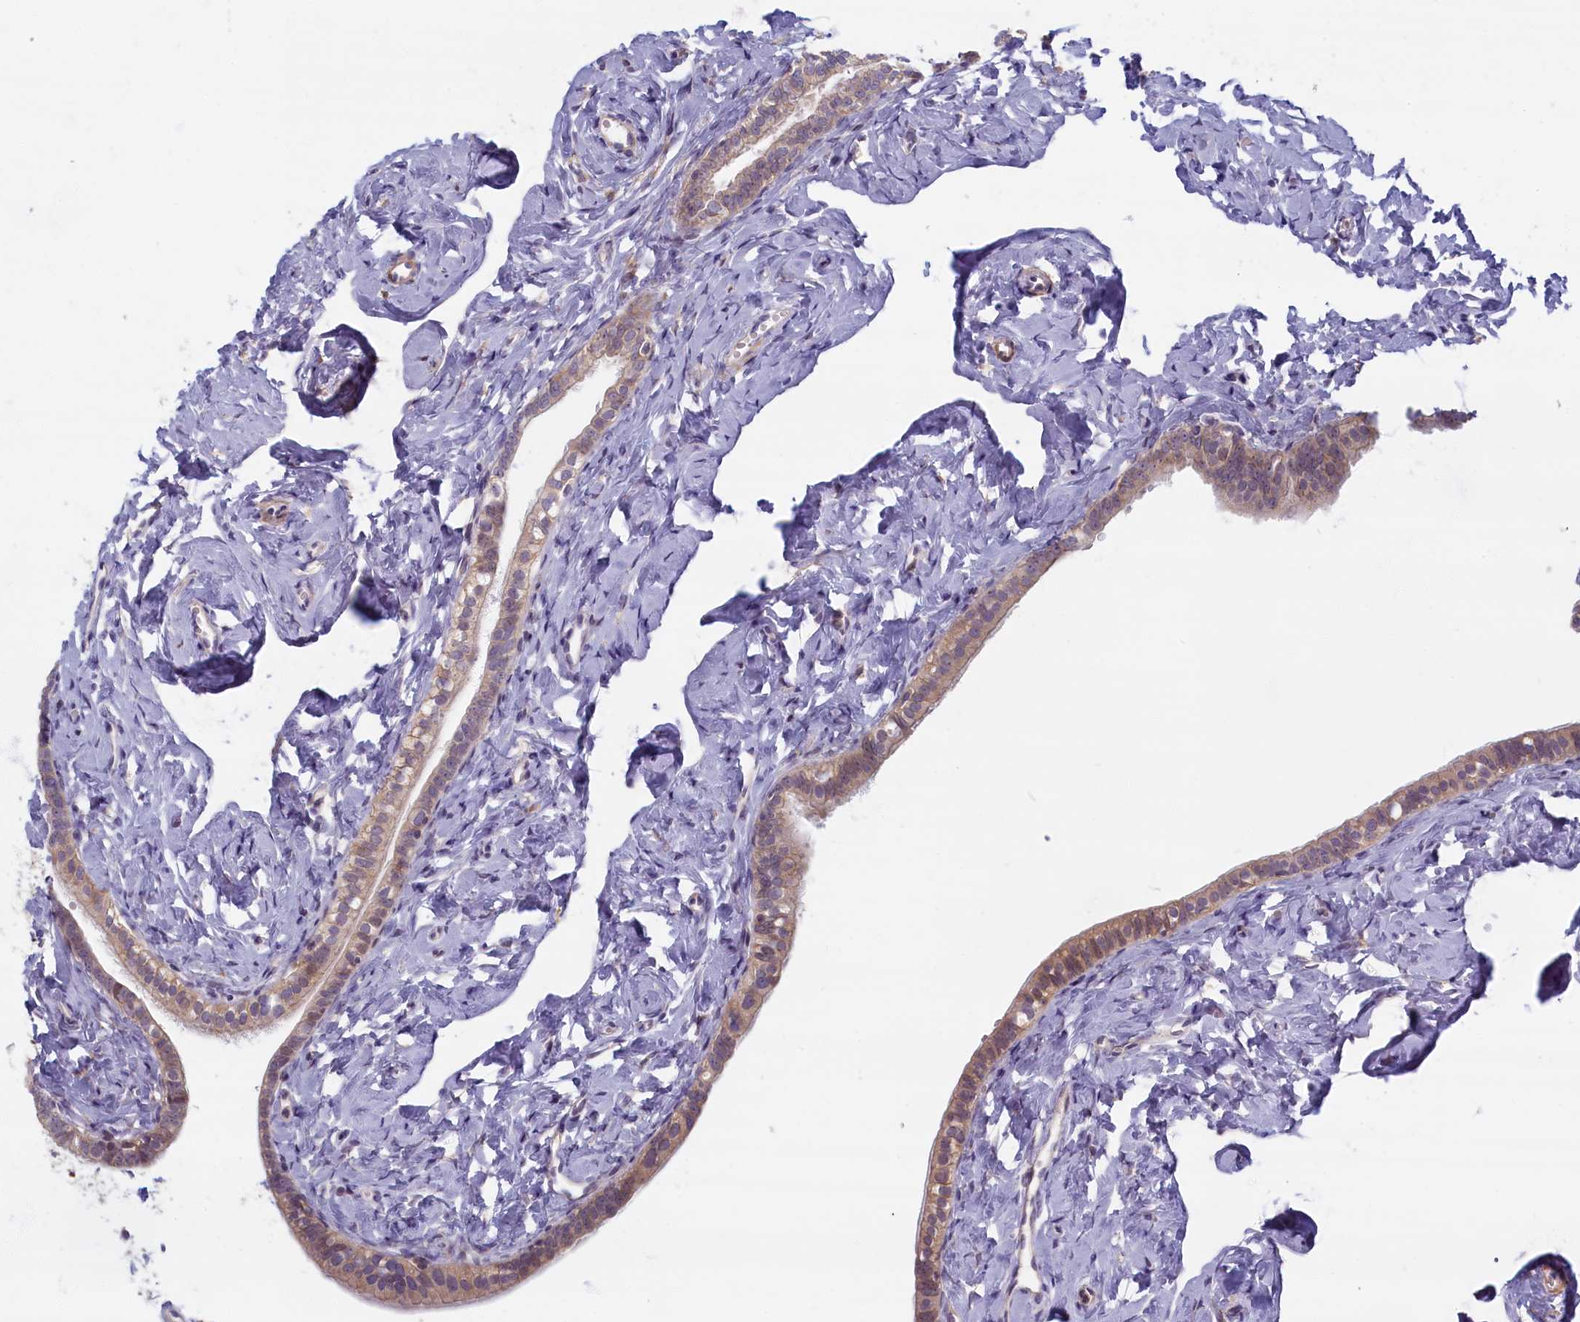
{"staining": {"intensity": "moderate", "quantity": ">75%", "location": "cytoplasmic/membranous"}, "tissue": "fallopian tube", "cell_type": "Glandular cells", "image_type": "normal", "snomed": [{"axis": "morphology", "description": "Normal tissue, NOS"}, {"axis": "topography", "description": "Fallopian tube"}], "caption": "Normal fallopian tube exhibits moderate cytoplasmic/membranous expression in about >75% of glandular cells, visualized by immunohistochemistry.", "gene": "TRPM4", "patient": {"sex": "female", "age": 66}}